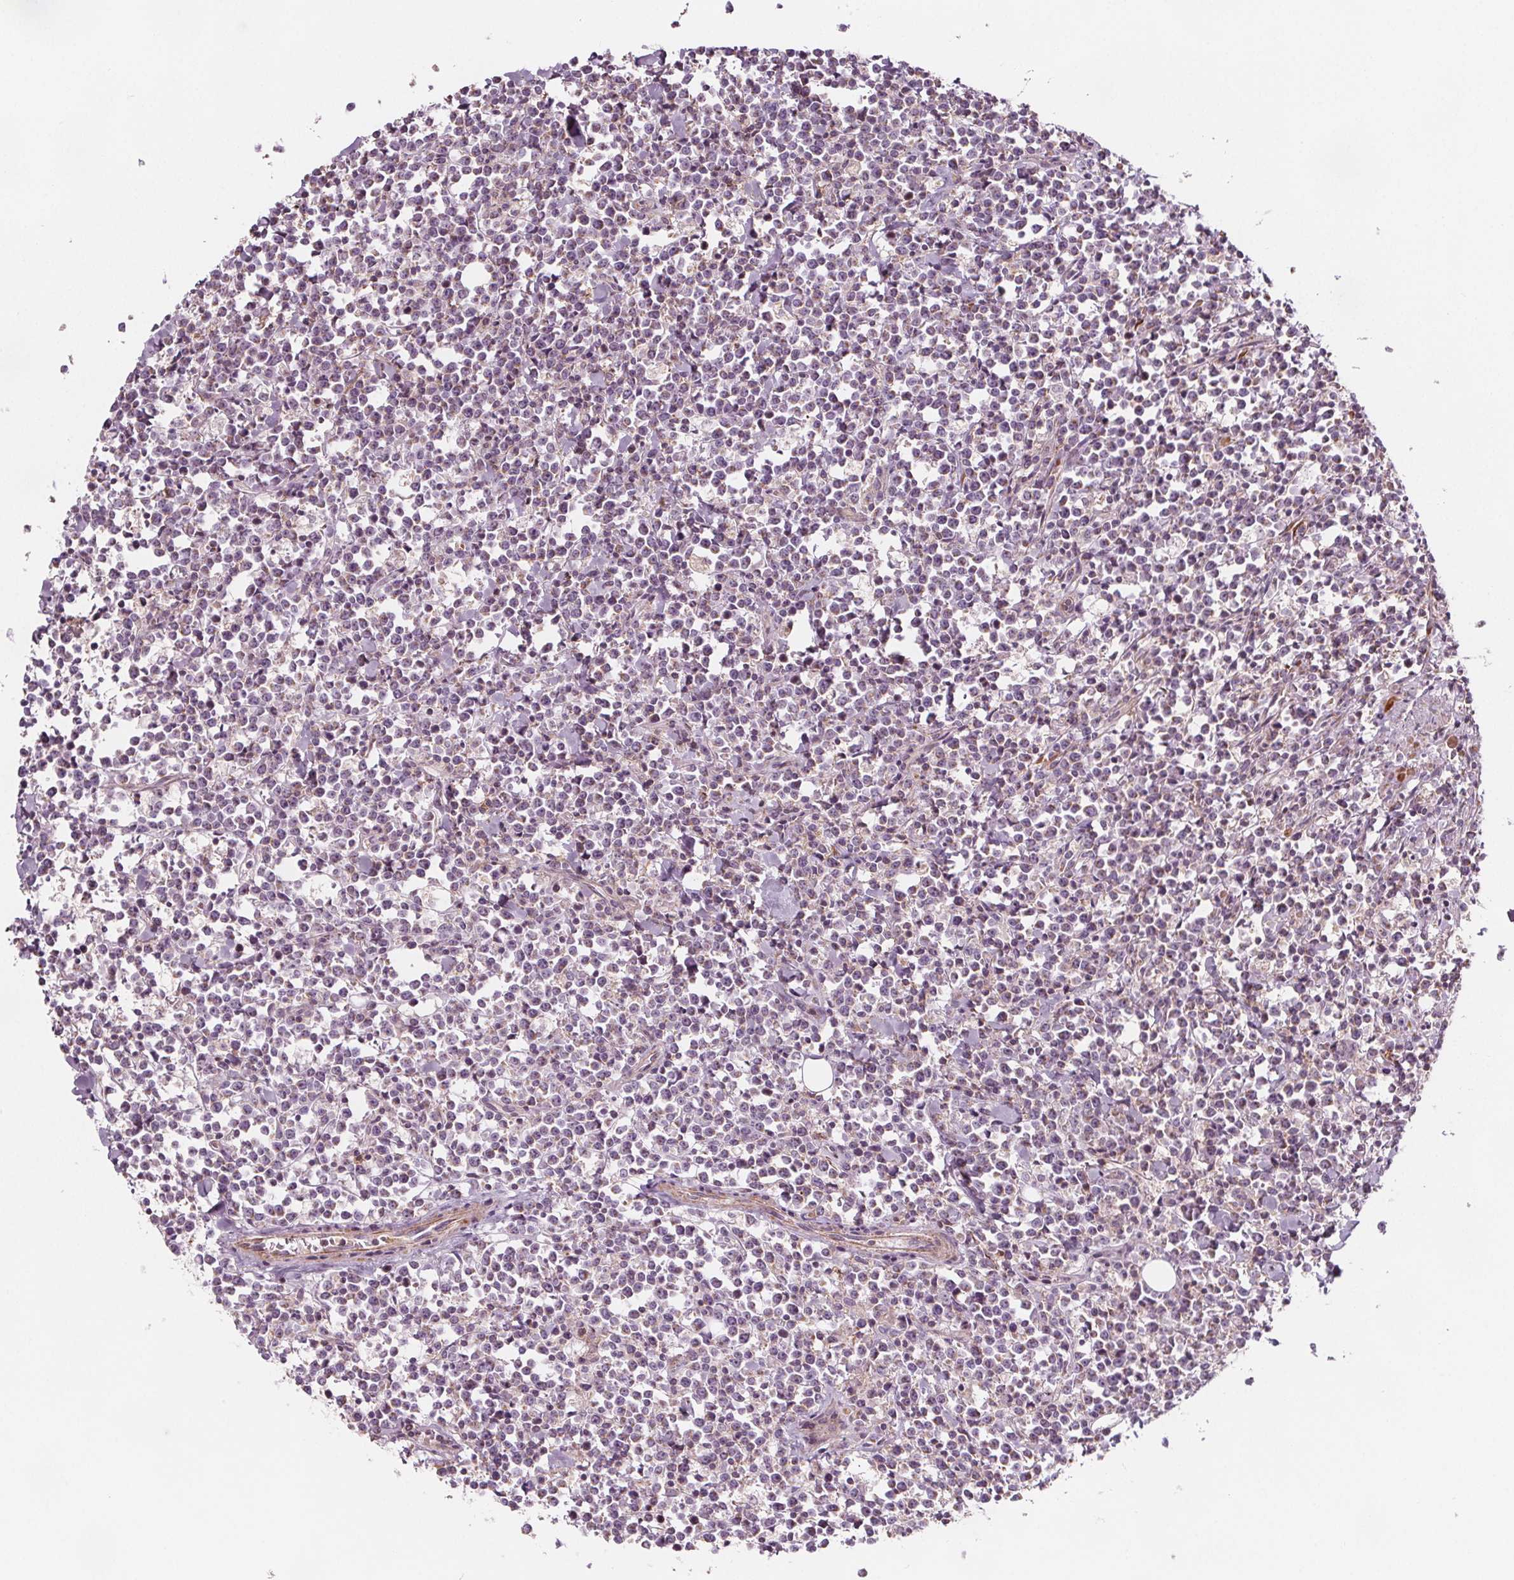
{"staining": {"intensity": "negative", "quantity": "none", "location": "none"}, "tissue": "lymphoma", "cell_type": "Tumor cells", "image_type": "cancer", "snomed": [{"axis": "morphology", "description": "Malignant lymphoma, non-Hodgkin's type, High grade"}, {"axis": "topography", "description": "Small intestine"}], "caption": "Tumor cells show no significant protein staining in lymphoma.", "gene": "ADAM33", "patient": {"sex": "female", "age": 56}}